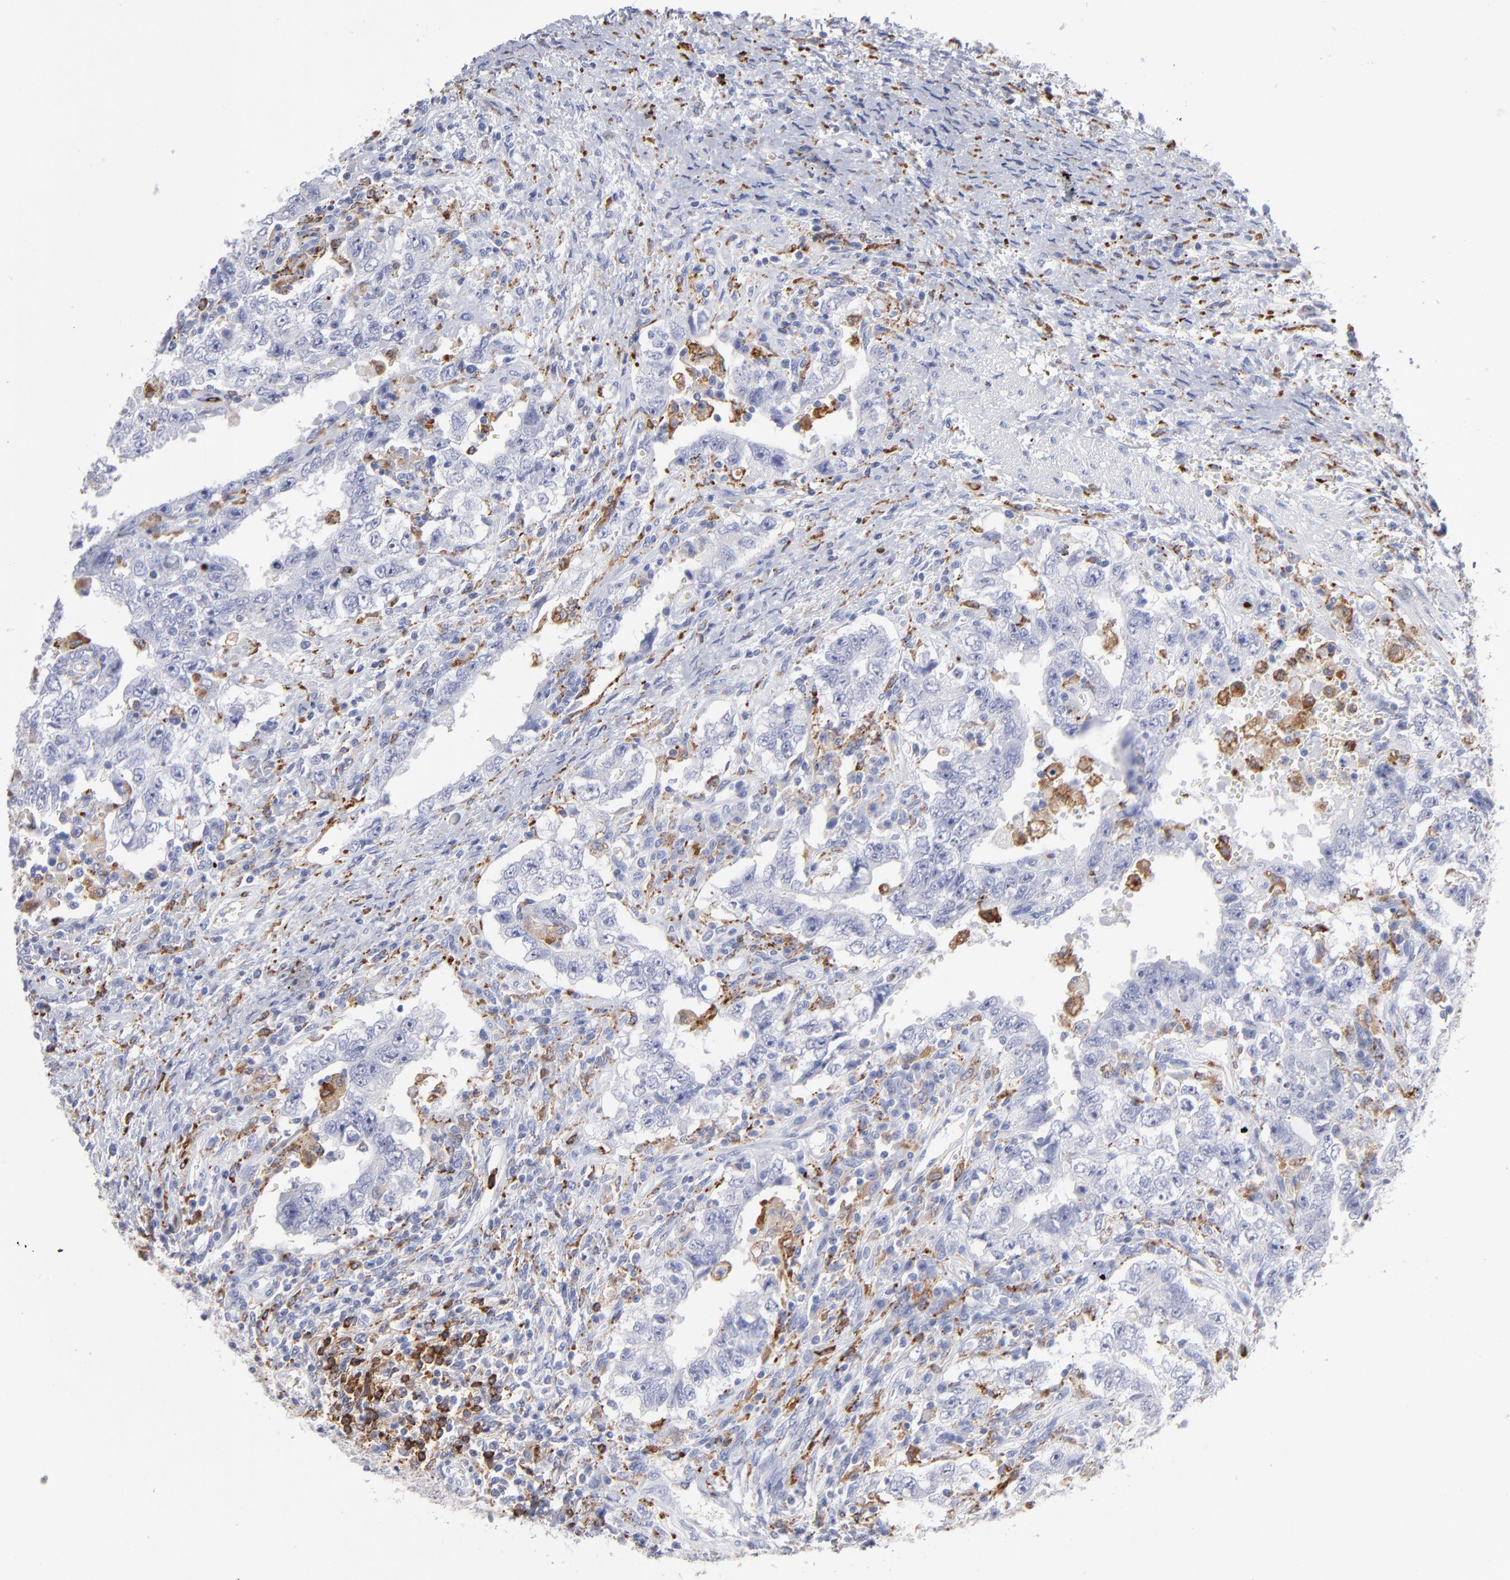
{"staining": {"intensity": "negative", "quantity": "none", "location": "none"}, "tissue": "testis cancer", "cell_type": "Tumor cells", "image_type": "cancer", "snomed": [{"axis": "morphology", "description": "Carcinoma, Embryonal, NOS"}, {"axis": "topography", "description": "Testis"}], "caption": "A histopathology image of testis cancer (embryonal carcinoma) stained for a protein displays no brown staining in tumor cells.", "gene": "CD180", "patient": {"sex": "male", "age": 26}}